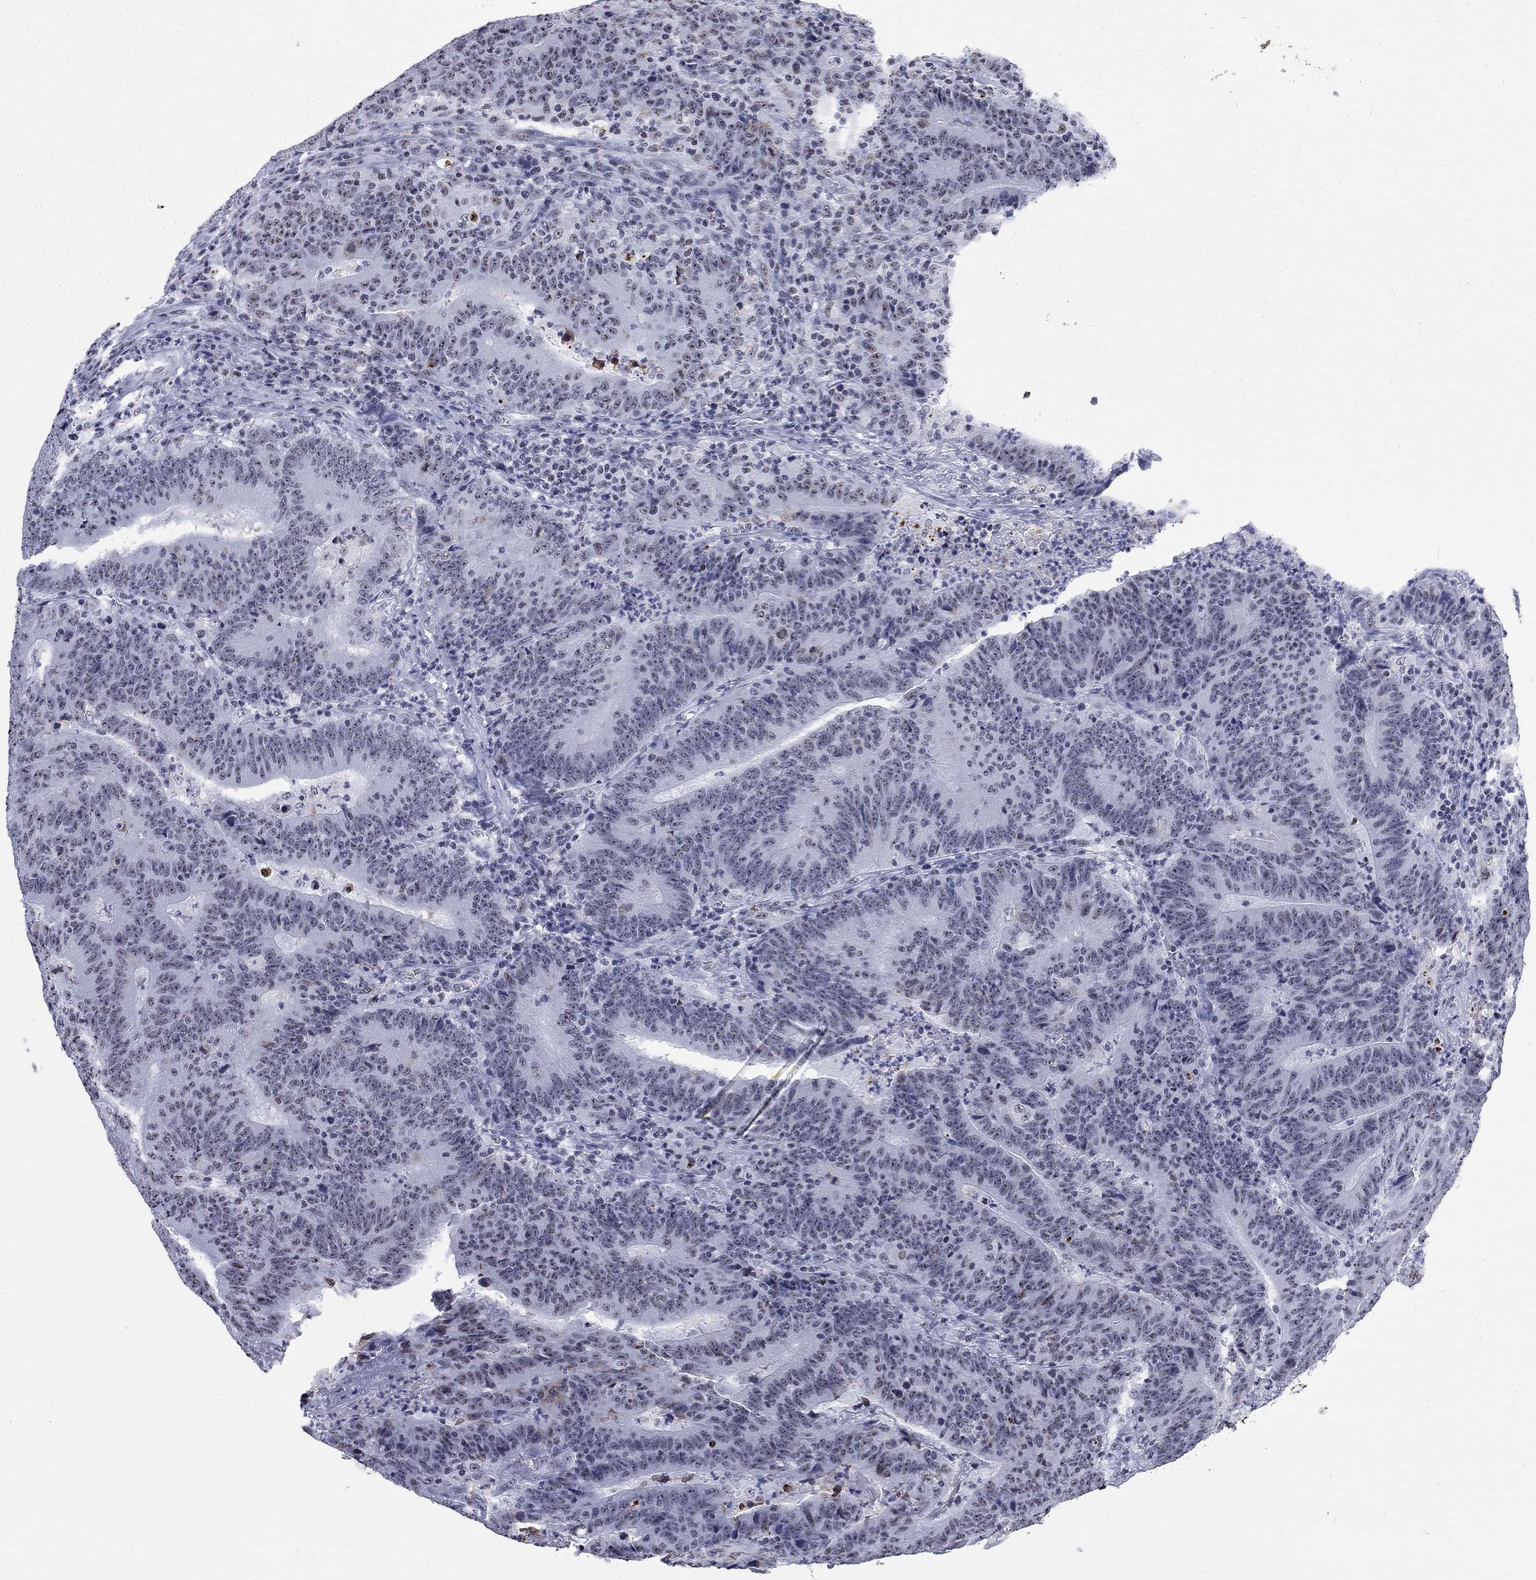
{"staining": {"intensity": "negative", "quantity": "none", "location": "none"}, "tissue": "colorectal cancer", "cell_type": "Tumor cells", "image_type": "cancer", "snomed": [{"axis": "morphology", "description": "Adenocarcinoma, NOS"}, {"axis": "topography", "description": "Colon"}], "caption": "High power microscopy micrograph of an IHC image of colorectal cancer (adenocarcinoma), revealing no significant positivity in tumor cells.", "gene": "CSRNP3", "patient": {"sex": "female", "age": 75}}